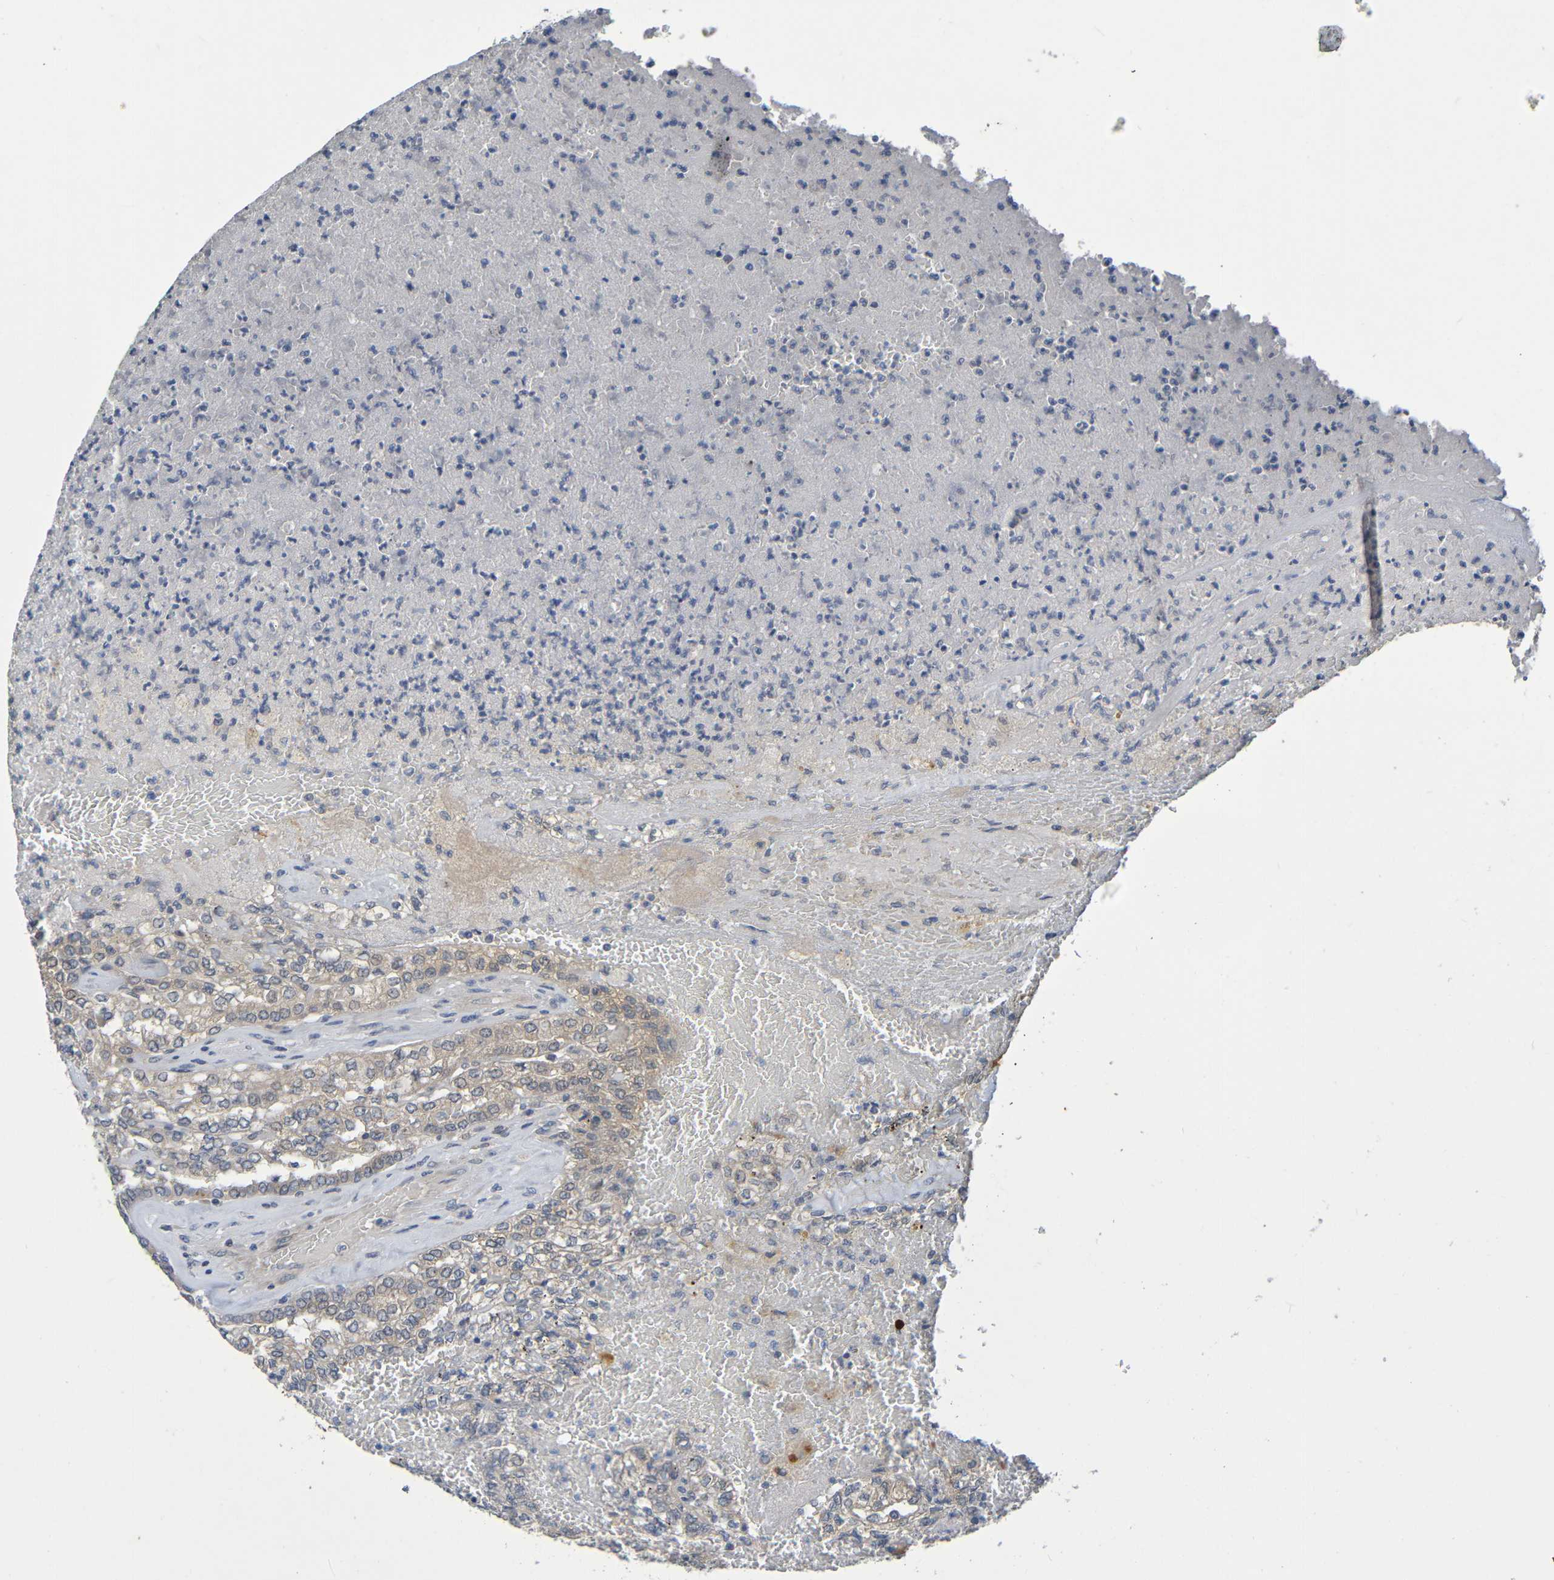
{"staining": {"intensity": "weak", "quantity": ">75%", "location": "cytoplasmic/membranous"}, "tissue": "renal cancer", "cell_type": "Tumor cells", "image_type": "cancer", "snomed": [{"axis": "morphology", "description": "Inflammation, NOS"}, {"axis": "morphology", "description": "Adenocarcinoma, NOS"}, {"axis": "topography", "description": "Kidney"}], "caption": "Protein staining by immunohistochemistry (IHC) exhibits weak cytoplasmic/membranous expression in approximately >75% of tumor cells in renal cancer.", "gene": "CYP4F2", "patient": {"sex": "male", "age": 68}}